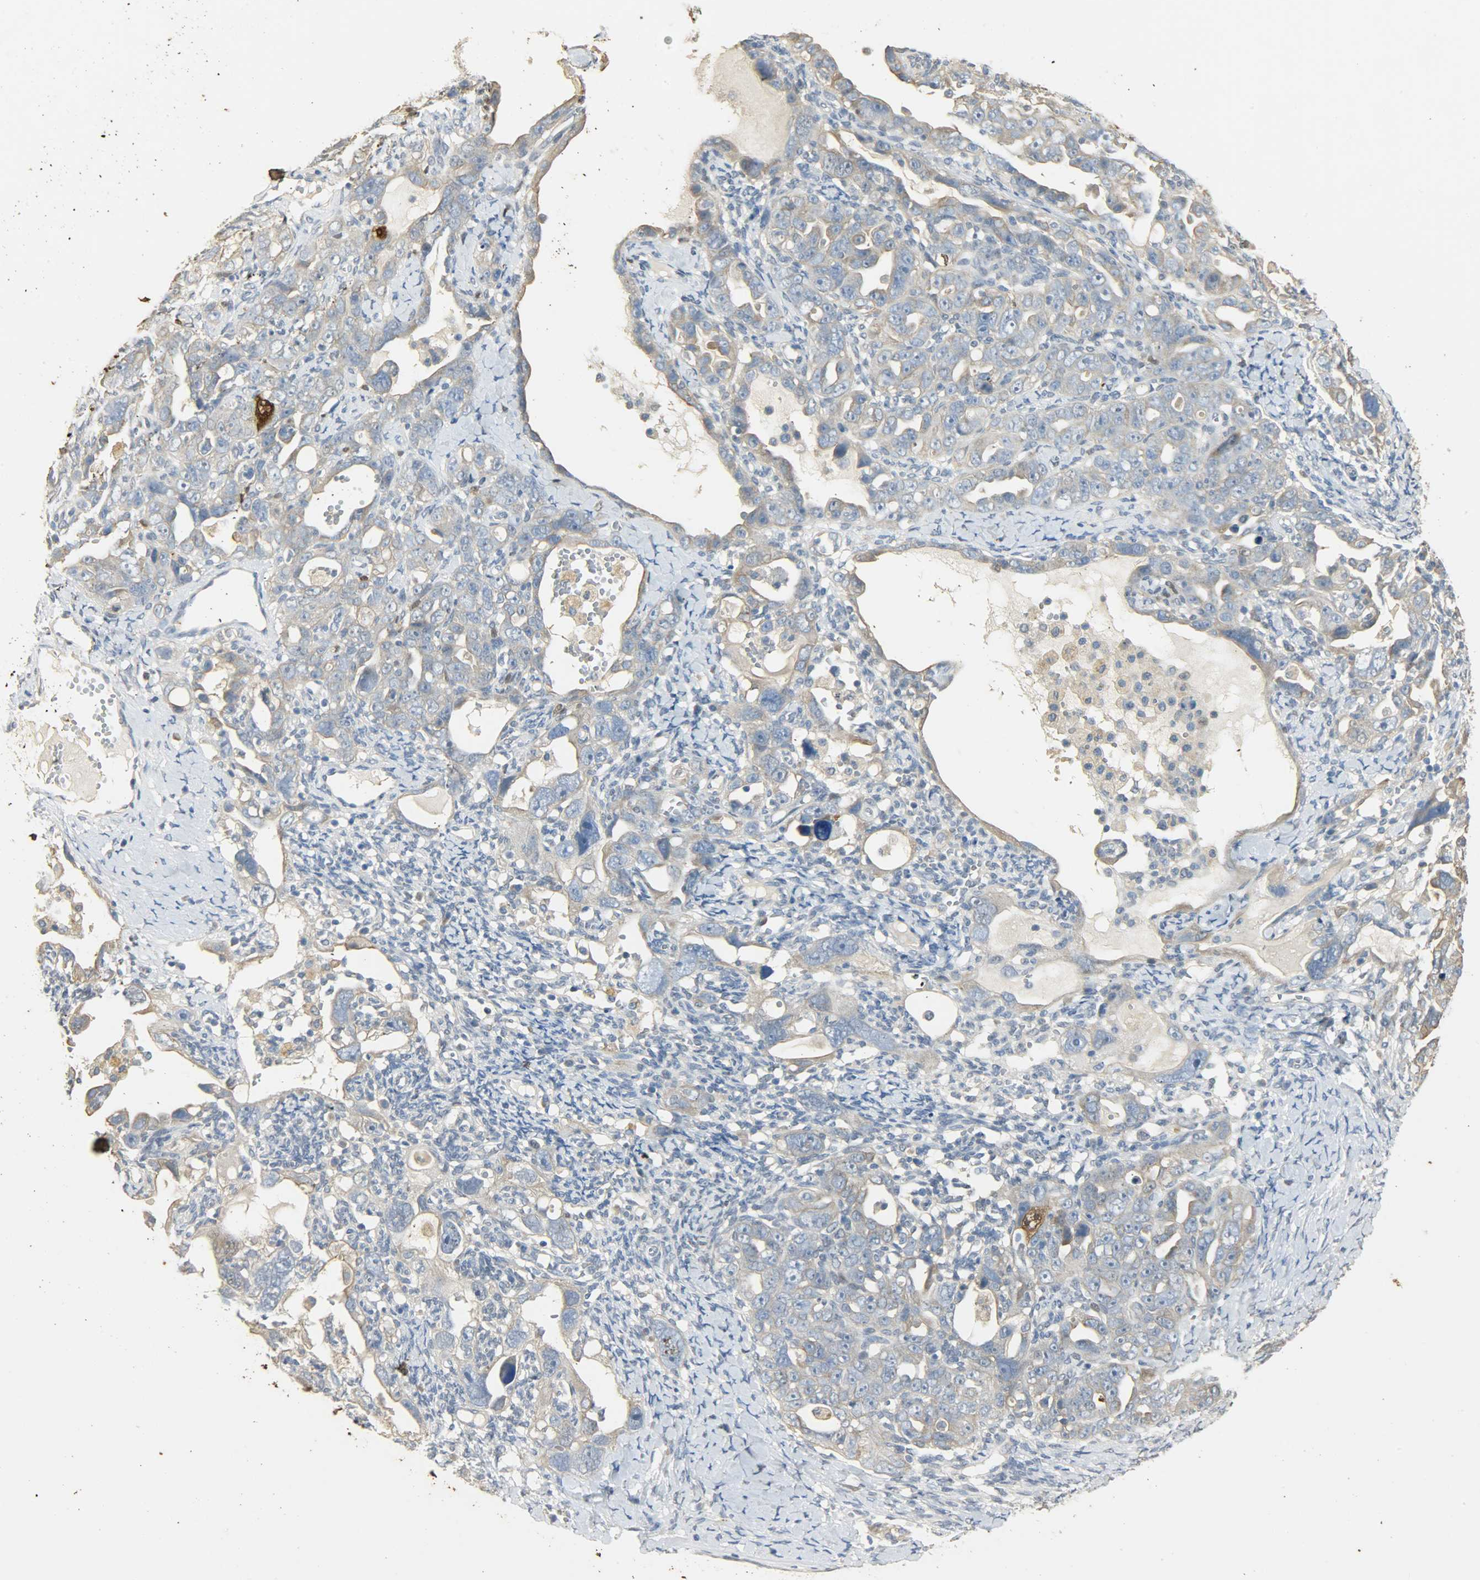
{"staining": {"intensity": "moderate", "quantity": ">75%", "location": "cytoplasmic/membranous"}, "tissue": "ovarian cancer", "cell_type": "Tumor cells", "image_type": "cancer", "snomed": [{"axis": "morphology", "description": "Cystadenocarcinoma, serous, NOS"}, {"axis": "topography", "description": "Ovary"}], "caption": "A micrograph of human ovarian cancer (serous cystadenocarcinoma) stained for a protein demonstrates moderate cytoplasmic/membranous brown staining in tumor cells.", "gene": "USP13", "patient": {"sex": "female", "age": 66}}